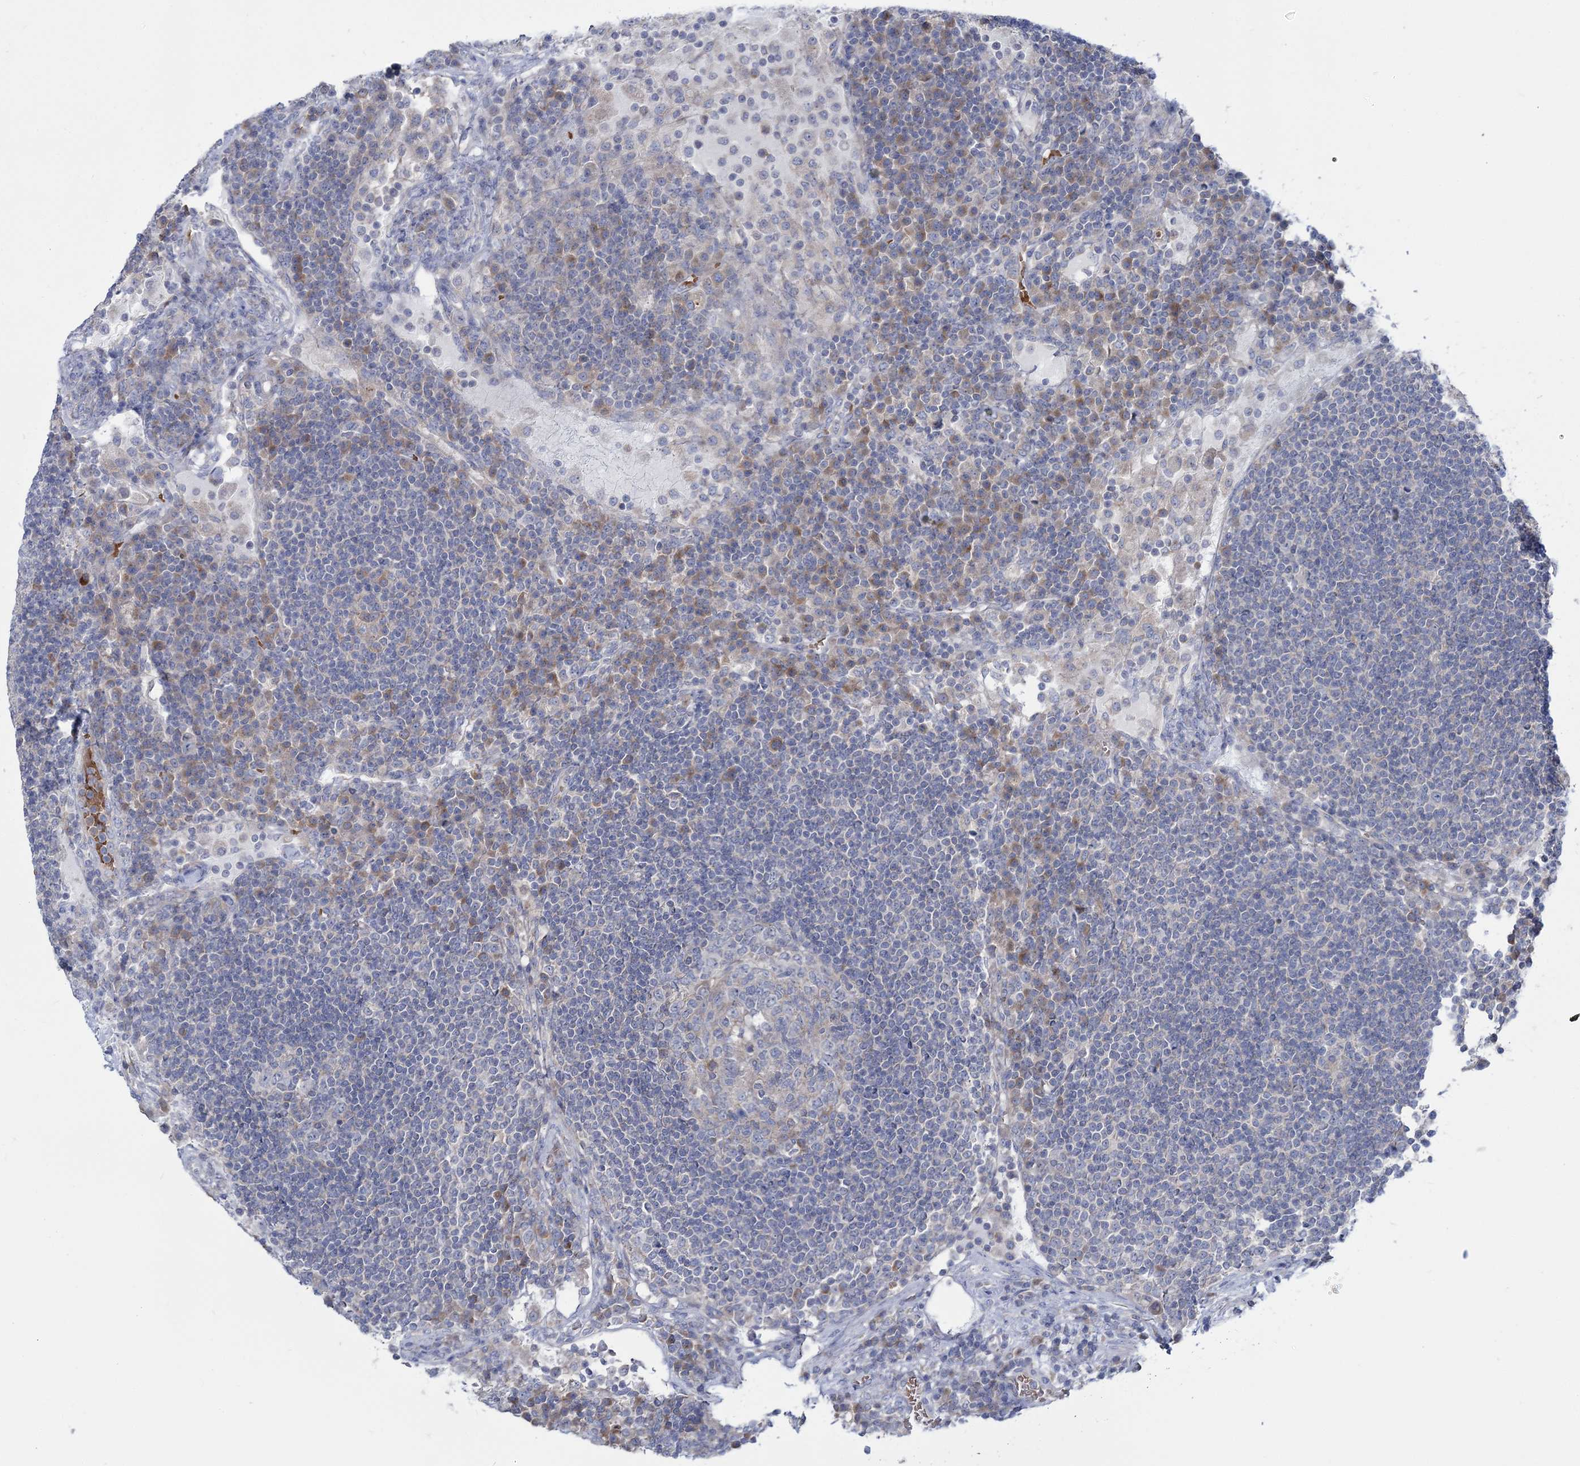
{"staining": {"intensity": "negative", "quantity": "none", "location": "none"}, "tissue": "lymph node", "cell_type": "Germinal center cells", "image_type": "normal", "snomed": [{"axis": "morphology", "description": "Normal tissue, NOS"}, {"axis": "topography", "description": "Lymph node"}], "caption": "Germinal center cells are negative for protein expression in unremarkable human lymph node. (DAB (3,3'-diaminobenzidine) IHC, high magnification).", "gene": "ATP11B", "patient": {"sex": "female", "age": 53}}